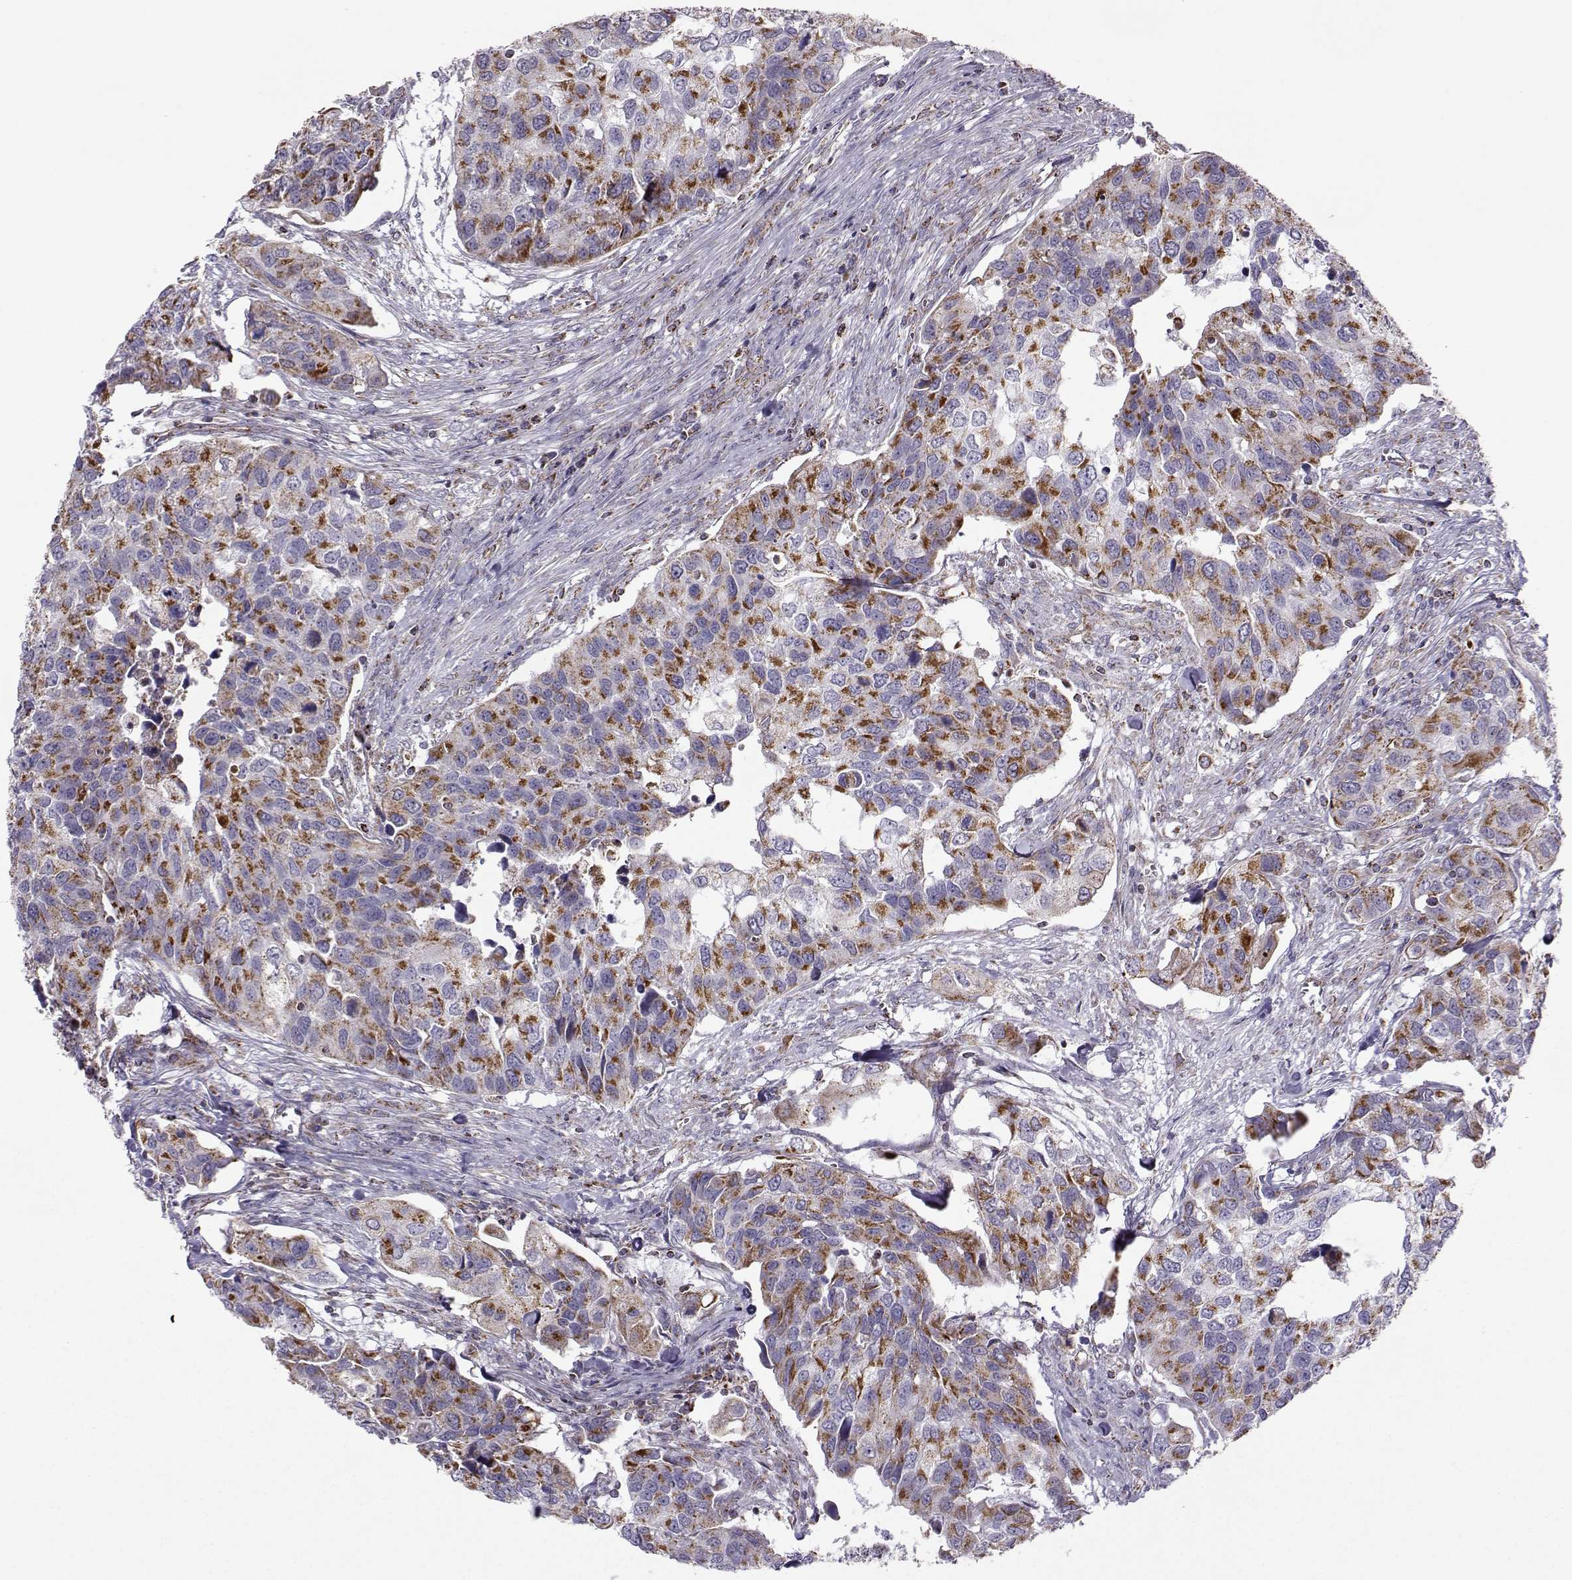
{"staining": {"intensity": "strong", "quantity": "25%-75%", "location": "cytoplasmic/membranous"}, "tissue": "urothelial cancer", "cell_type": "Tumor cells", "image_type": "cancer", "snomed": [{"axis": "morphology", "description": "Urothelial carcinoma, High grade"}, {"axis": "topography", "description": "Urinary bladder"}], "caption": "Urothelial cancer tissue demonstrates strong cytoplasmic/membranous expression in approximately 25%-75% of tumor cells", "gene": "NECAB3", "patient": {"sex": "male", "age": 60}}